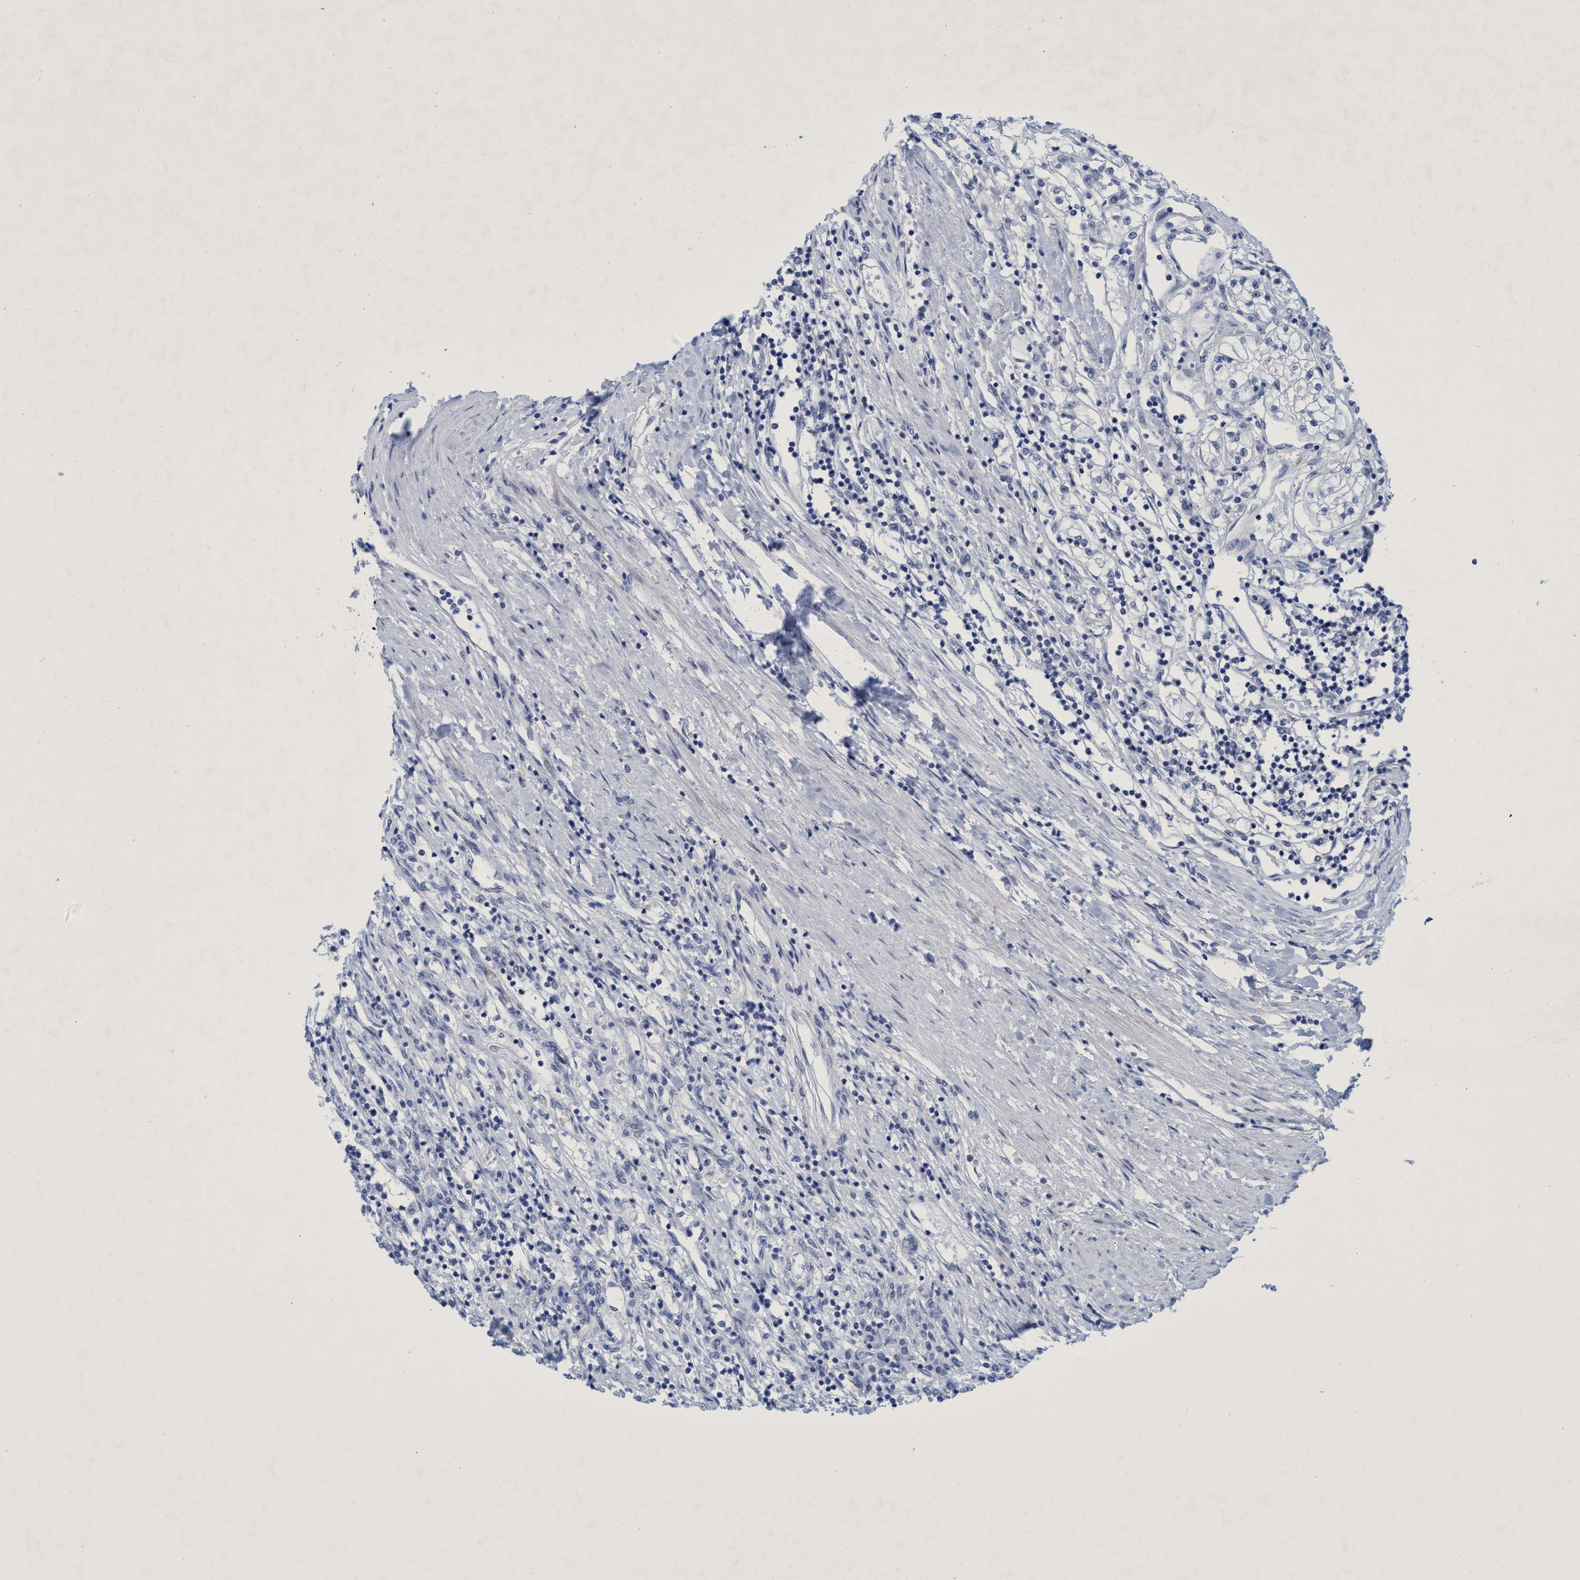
{"staining": {"intensity": "negative", "quantity": "none", "location": "none"}, "tissue": "renal cancer", "cell_type": "Tumor cells", "image_type": "cancer", "snomed": [{"axis": "morphology", "description": "Adenocarcinoma, NOS"}, {"axis": "topography", "description": "Kidney"}], "caption": "High power microscopy micrograph of an immunohistochemistry histopathology image of renal cancer (adenocarcinoma), revealing no significant positivity in tumor cells.", "gene": "R3HCC1", "patient": {"sex": "male", "age": 68}}